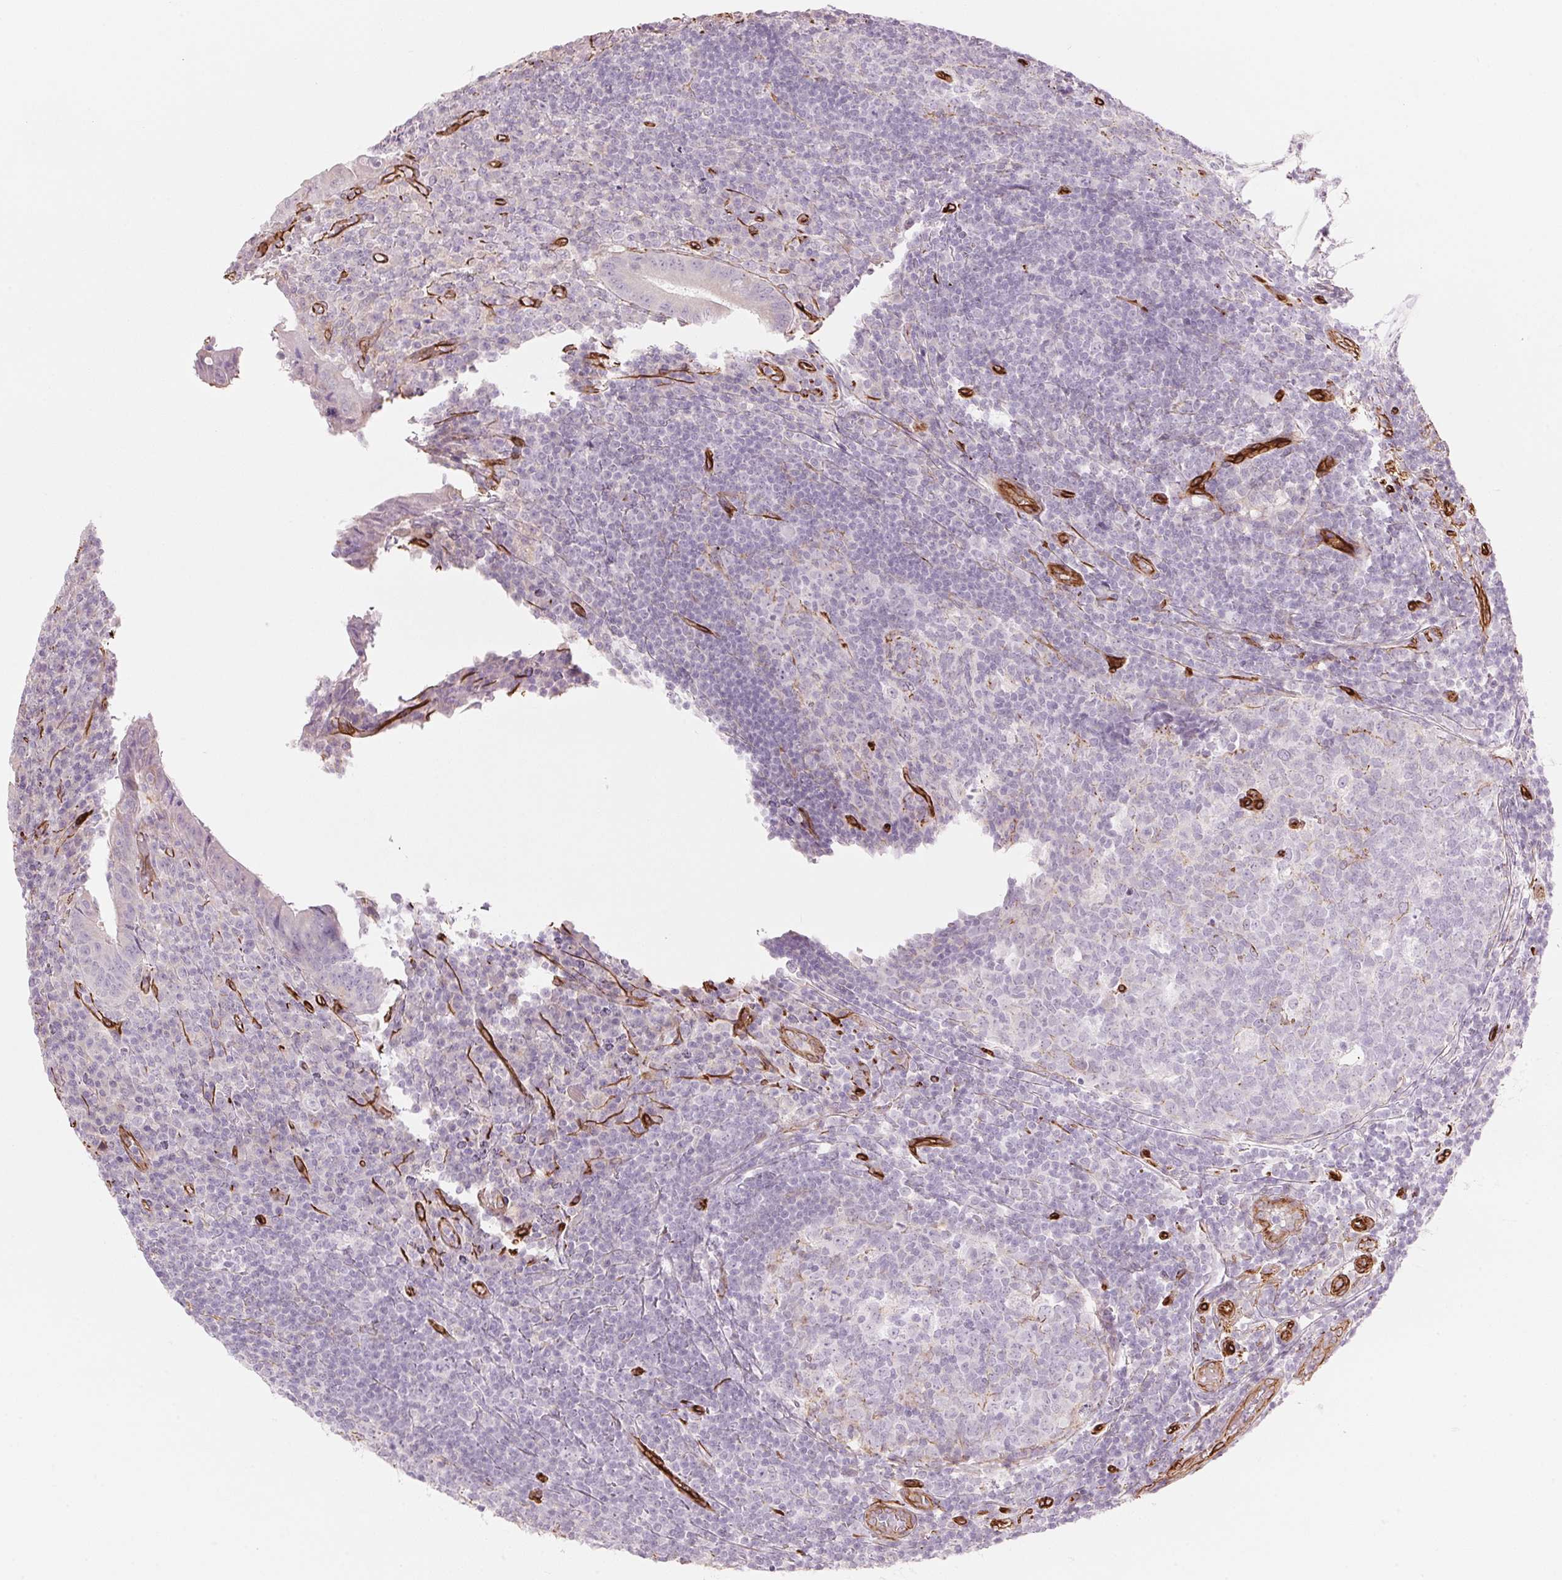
{"staining": {"intensity": "negative", "quantity": "none", "location": "none"}, "tissue": "appendix", "cell_type": "Glandular cells", "image_type": "normal", "snomed": [{"axis": "morphology", "description": "Normal tissue, NOS"}, {"axis": "topography", "description": "Appendix"}], "caption": "IHC of normal human appendix reveals no positivity in glandular cells. Nuclei are stained in blue.", "gene": "CLPS", "patient": {"sex": "male", "age": 18}}